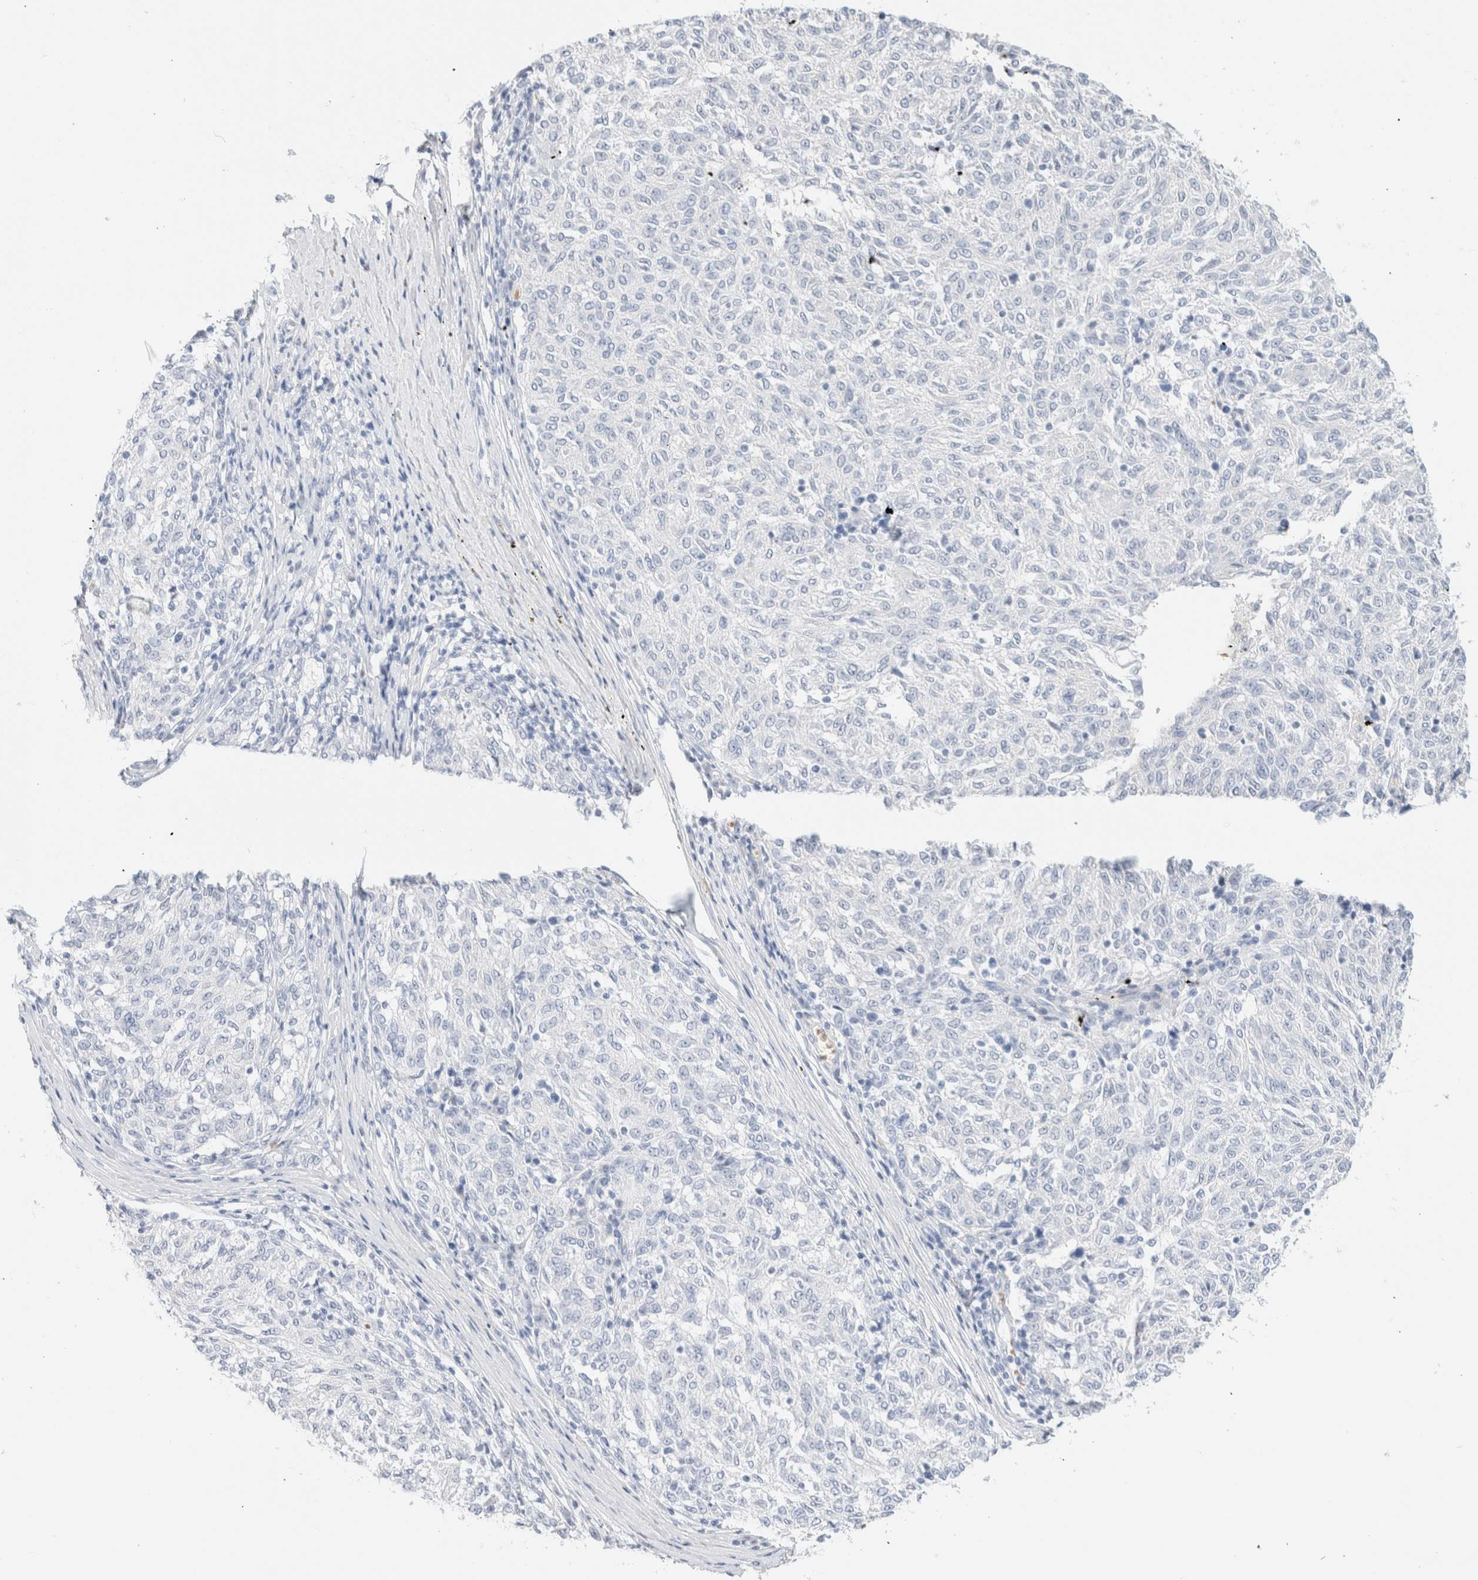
{"staining": {"intensity": "negative", "quantity": "none", "location": "none"}, "tissue": "melanoma", "cell_type": "Tumor cells", "image_type": "cancer", "snomed": [{"axis": "morphology", "description": "Malignant melanoma, NOS"}, {"axis": "topography", "description": "Skin"}], "caption": "Protein analysis of malignant melanoma displays no significant staining in tumor cells. The staining was performed using DAB to visualize the protein expression in brown, while the nuclei were stained in blue with hematoxylin (Magnification: 20x).", "gene": "ARG1", "patient": {"sex": "female", "age": 72}}